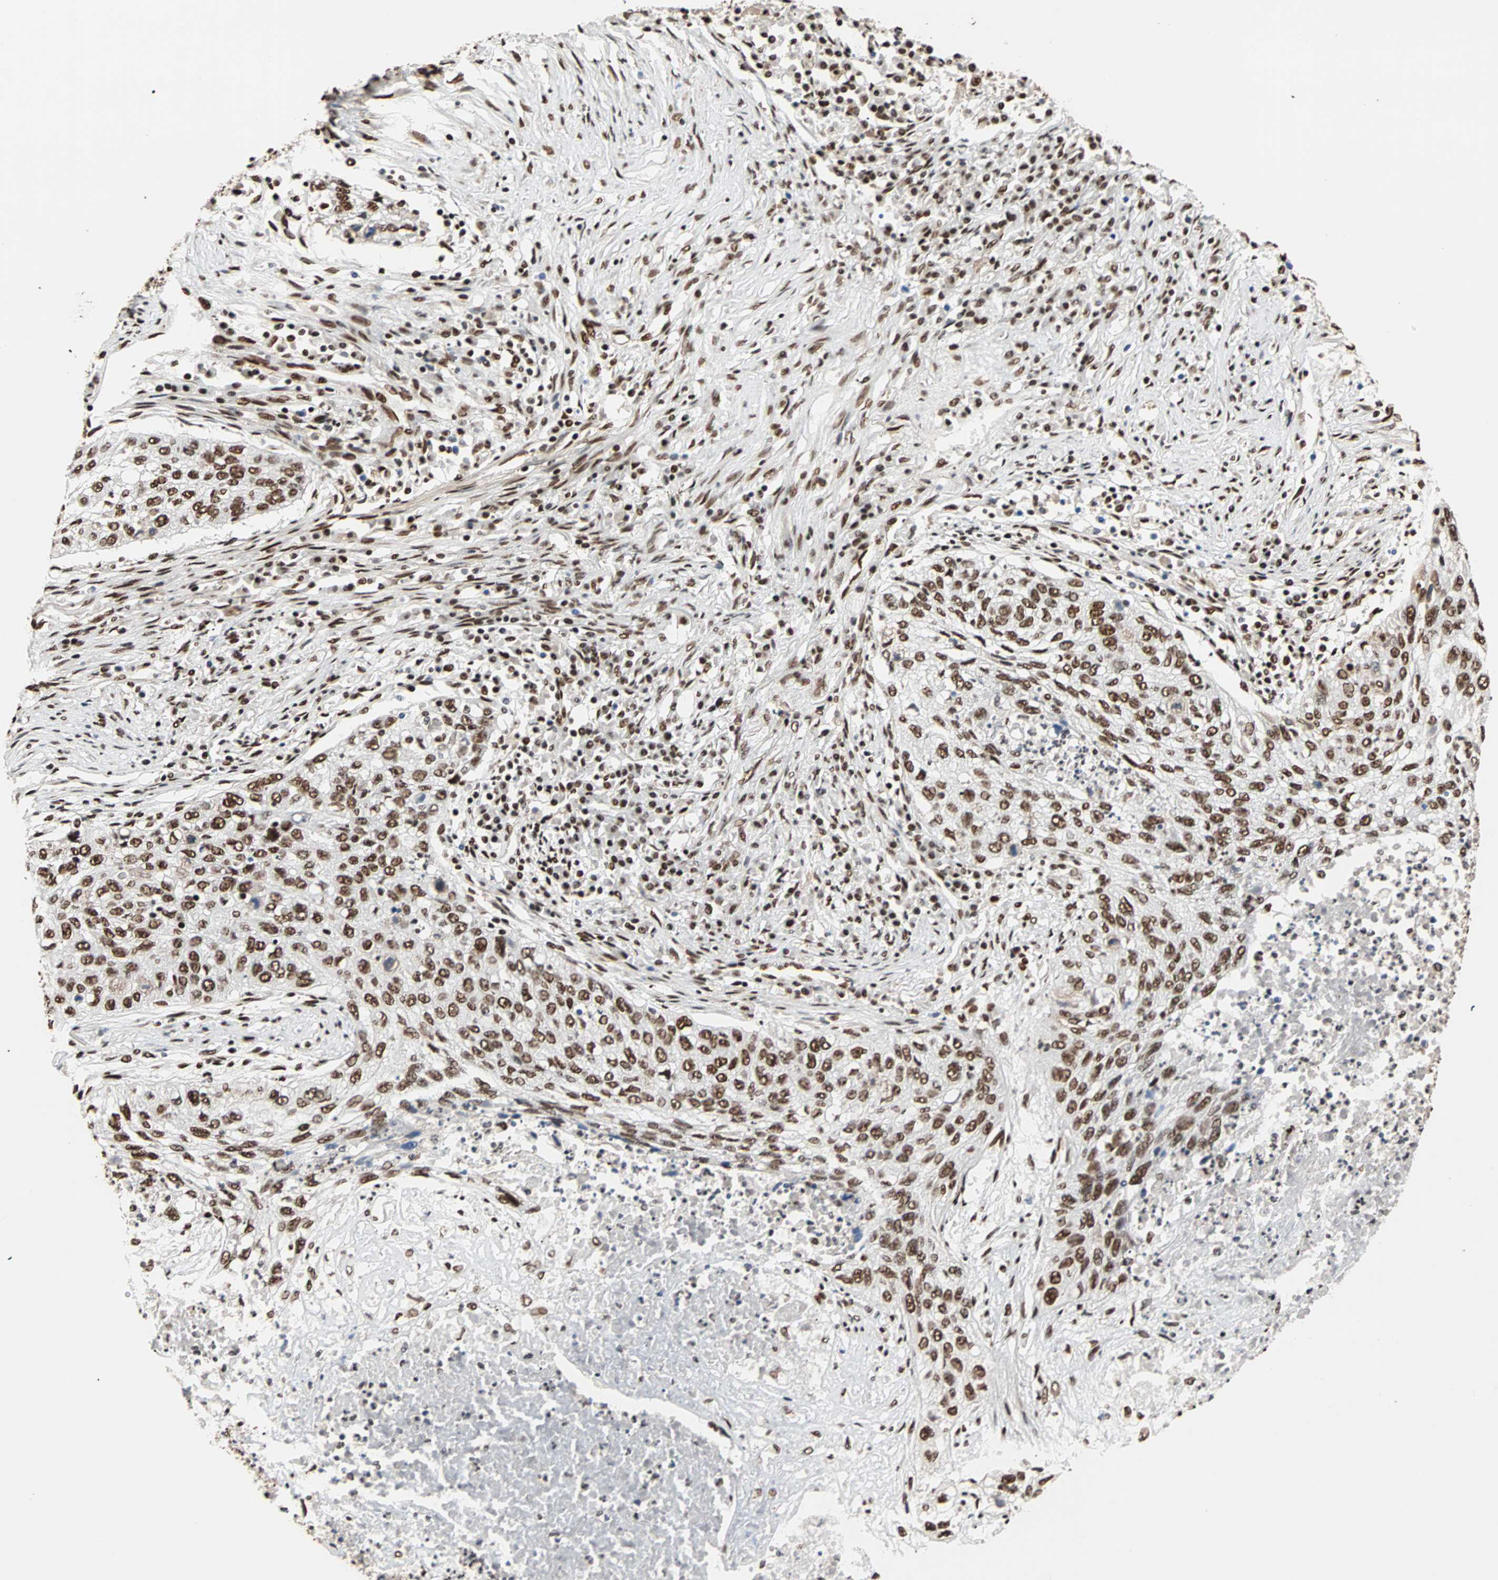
{"staining": {"intensity": "moderate", "quantity": ">75%", "location": "nuclear"}, "tissue": "lung cancer", "cell_type": "Tumor cells", "image_type": "cancer", "snomed": [{"axis": "morphology", "description": "Squamous cell carcinoma, NOS"}, {"axis": "topography", "description": "Lung"}], "caption": "Immunohistochemistry (IHC) photomicrograph of neoplastic tissue: squamous cell carcinoma (lung) stained using IHC displays medium levels of moderate protein expression localized specifically in the nuclear of tumor cells, appearing as a nuclear brown color.", "gene": "ILF2", "patient": {"sex": "female", "age": 63}}